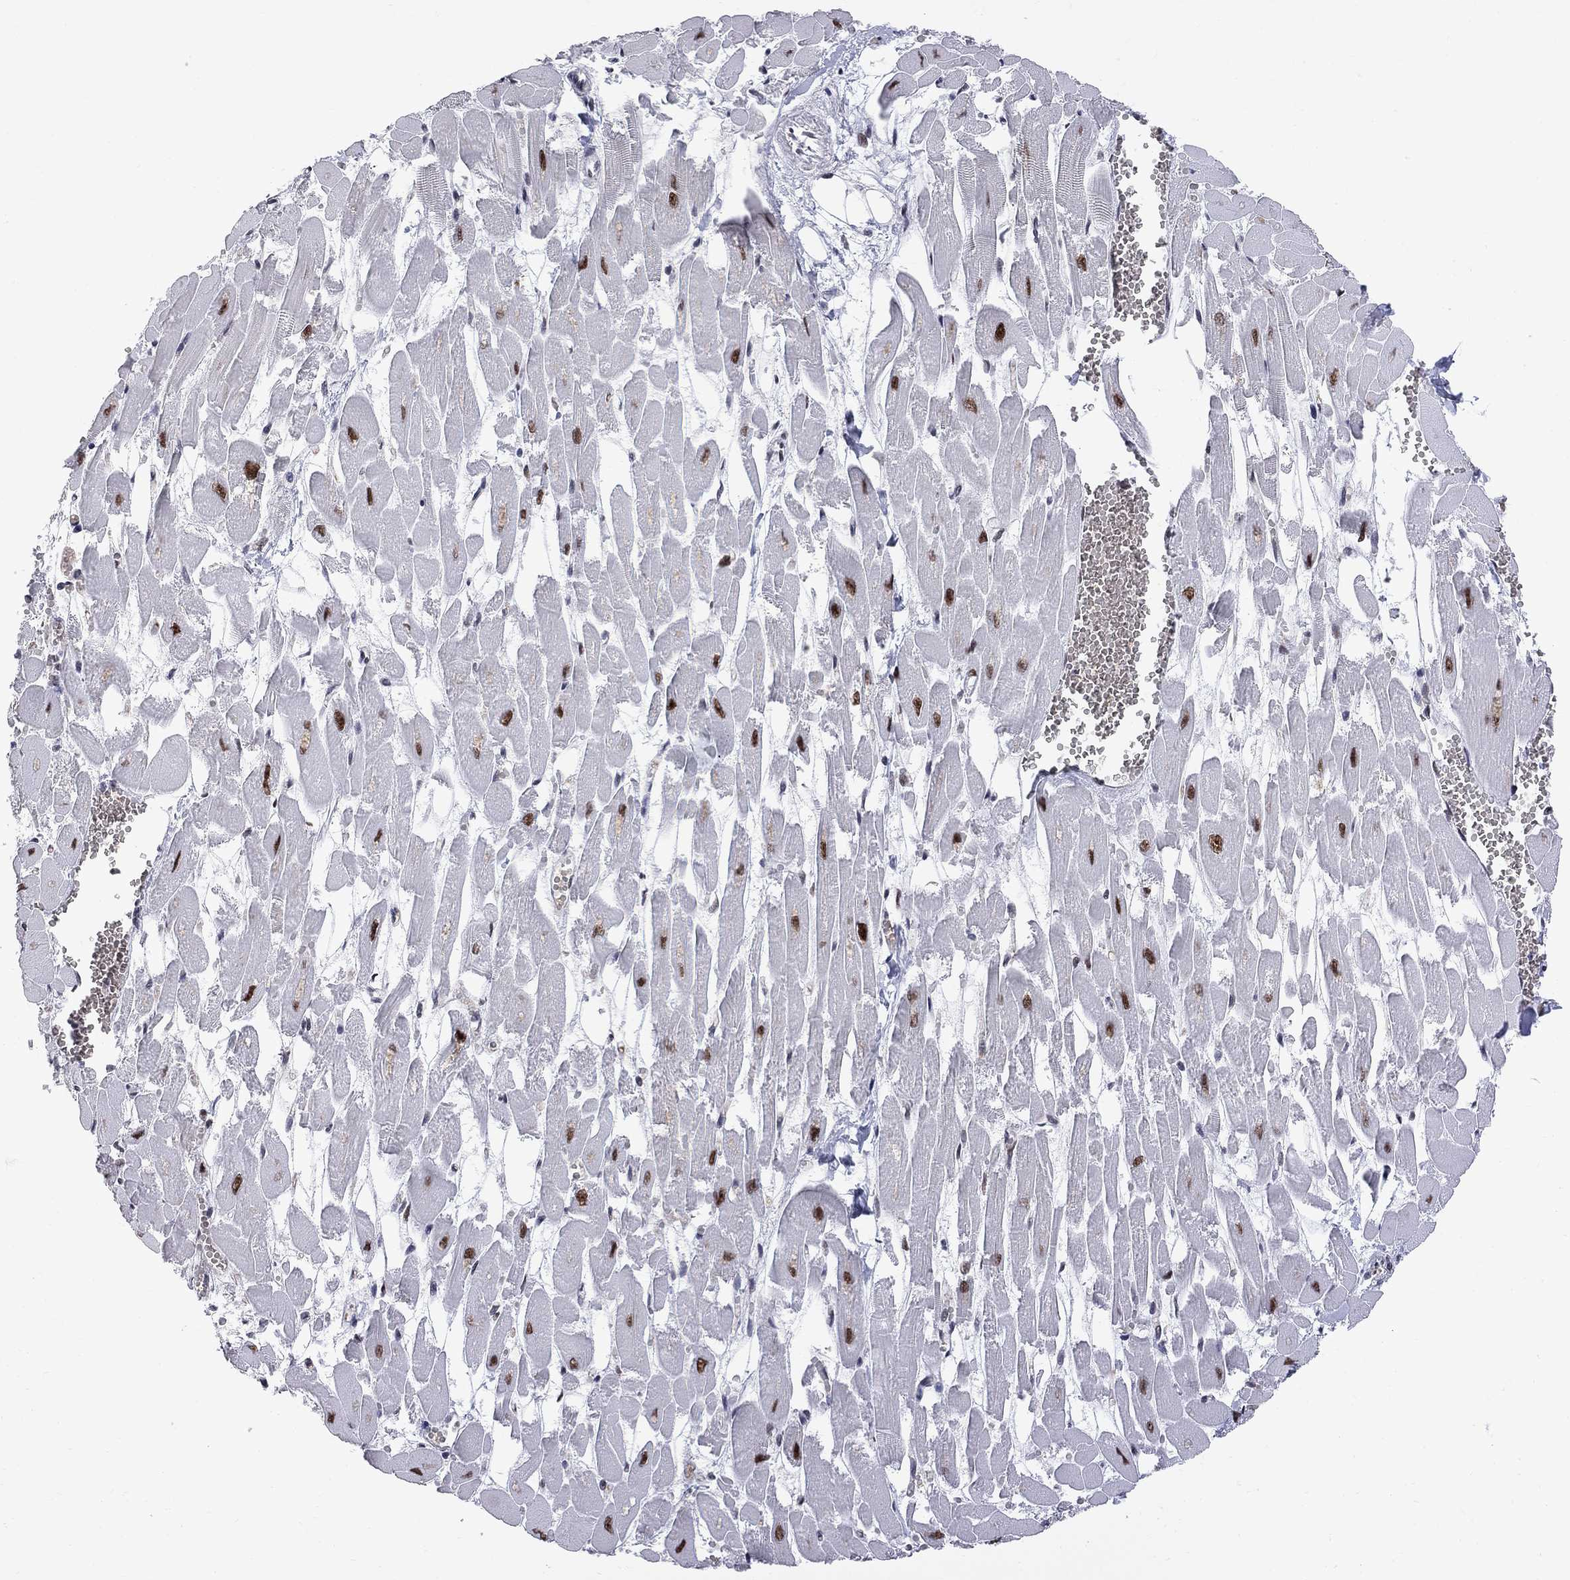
{"staining": {"intensity": "strong", "quantity": ">75%", "location": "nuclear"}, "tissue": "heart muscle", "cell_type": "Cardiomyocytes", "image_type": "normal", "snomed": [{"axis": "morphology", "description": "Normal tissue, NOS"}, {"axis": "topography", "description": "Heart"}], "caption": "A high-resolution histopathology image shows immunohistochemistry staining of unremarkable heart muscle, which demonstrates strong nuclear staining in about >75% of cardiomyocytes. The protein of interest is shown in brown color, while the nuclei are stained blue.", "gene": "ZBTB47", "patient": {"sex": "female", "age": 52}}